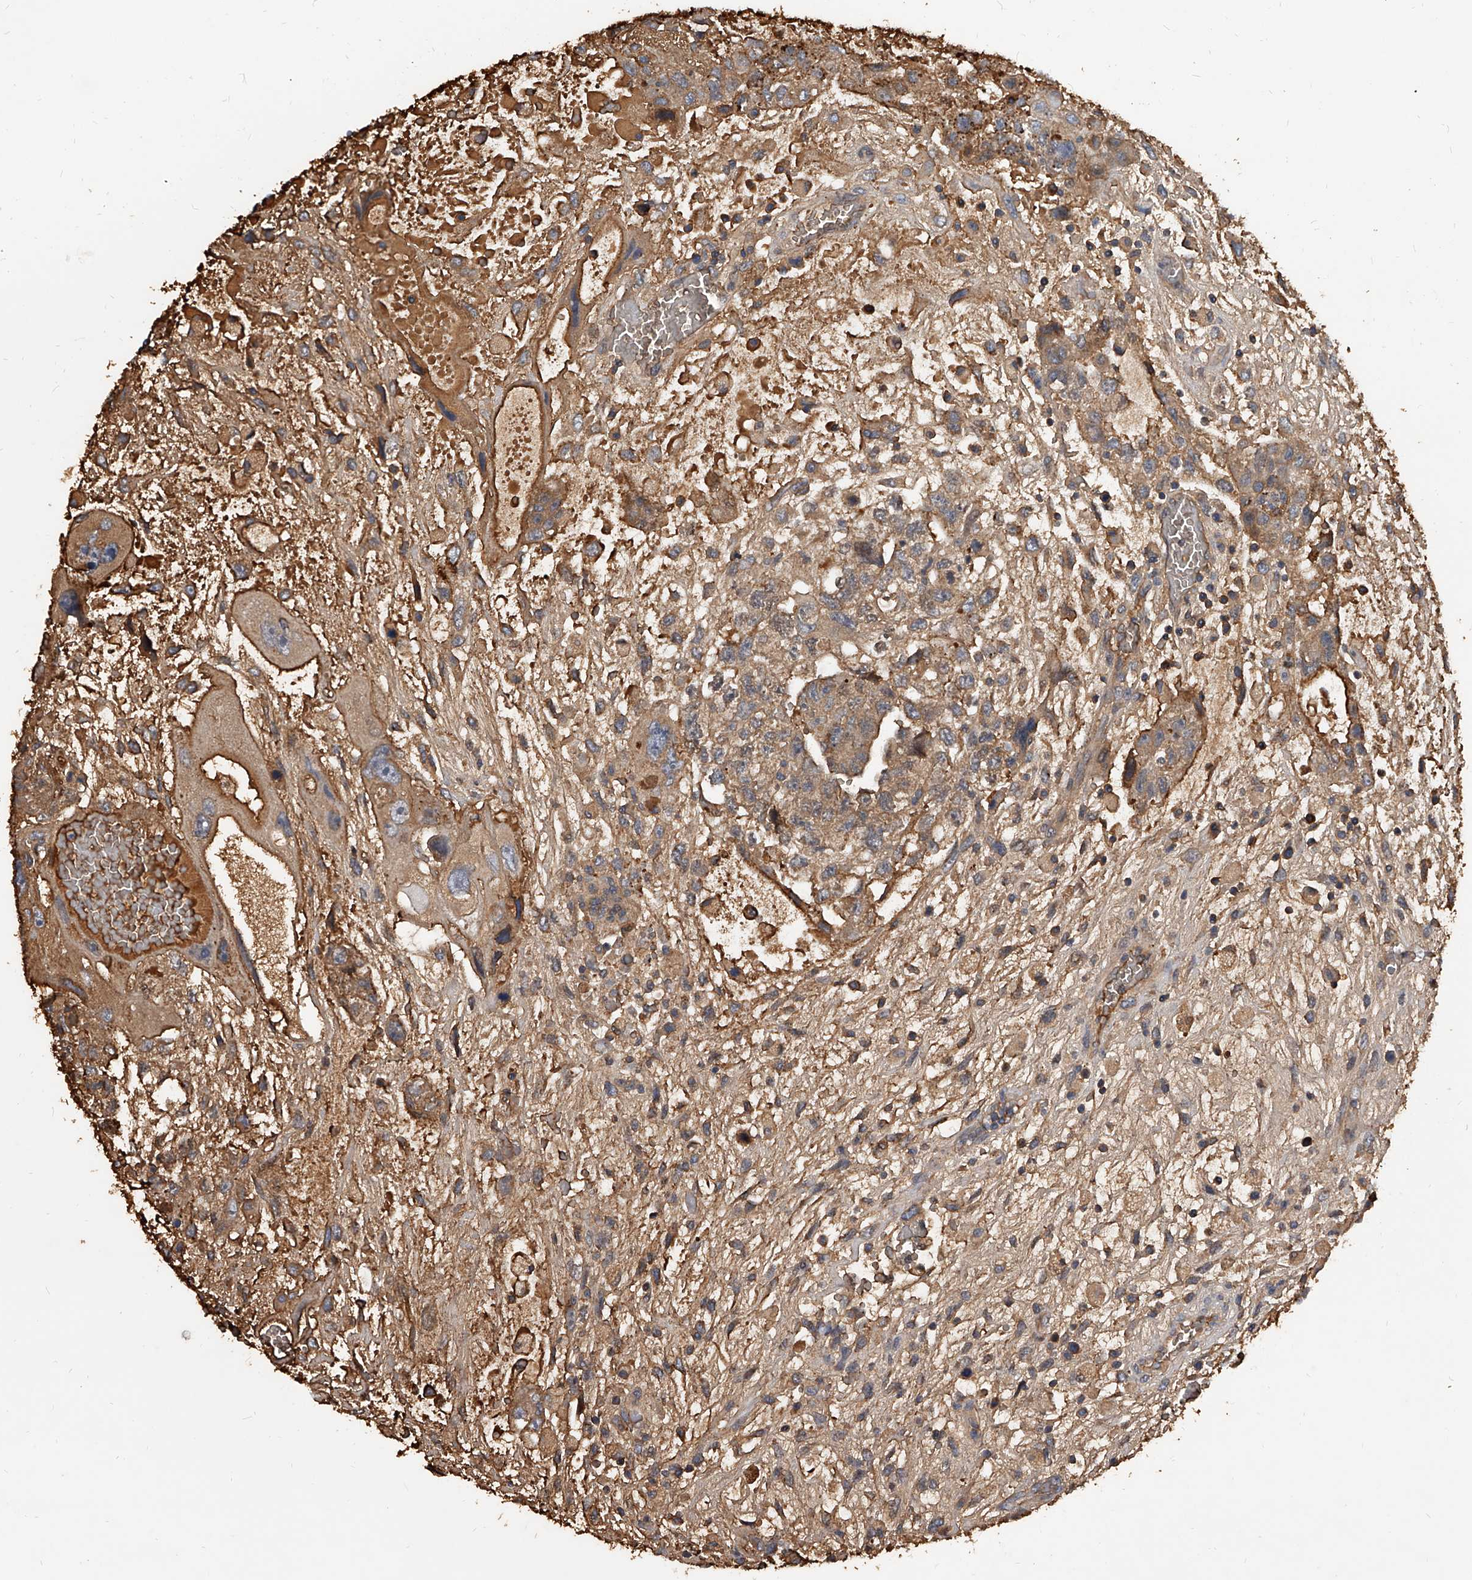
{"staining": {"intensity": "moderate", "quantity": ">75%", "location": "cytoplasmic/membranous"}, "tissue": "testis cancer", "cell_type": "Tumor cells", "image_type": "cancer", "snomed": [{"axis": "morphology", "description": "Carcinoma, Embryonal, NOS"}, {"axis": "topography", "description": "Testis"}], "caption": "Immunohistochemical staining of embryonal carcinoma (testis) exhibits moderate cytoplasmic/membranous protein positivity in approximately >75% of tumor cells. (brown staining indicates protein expression, while blue staining denotes nuclei).", "gene": "ZNF25", "patient": {"sex": "male", "age": 36}}